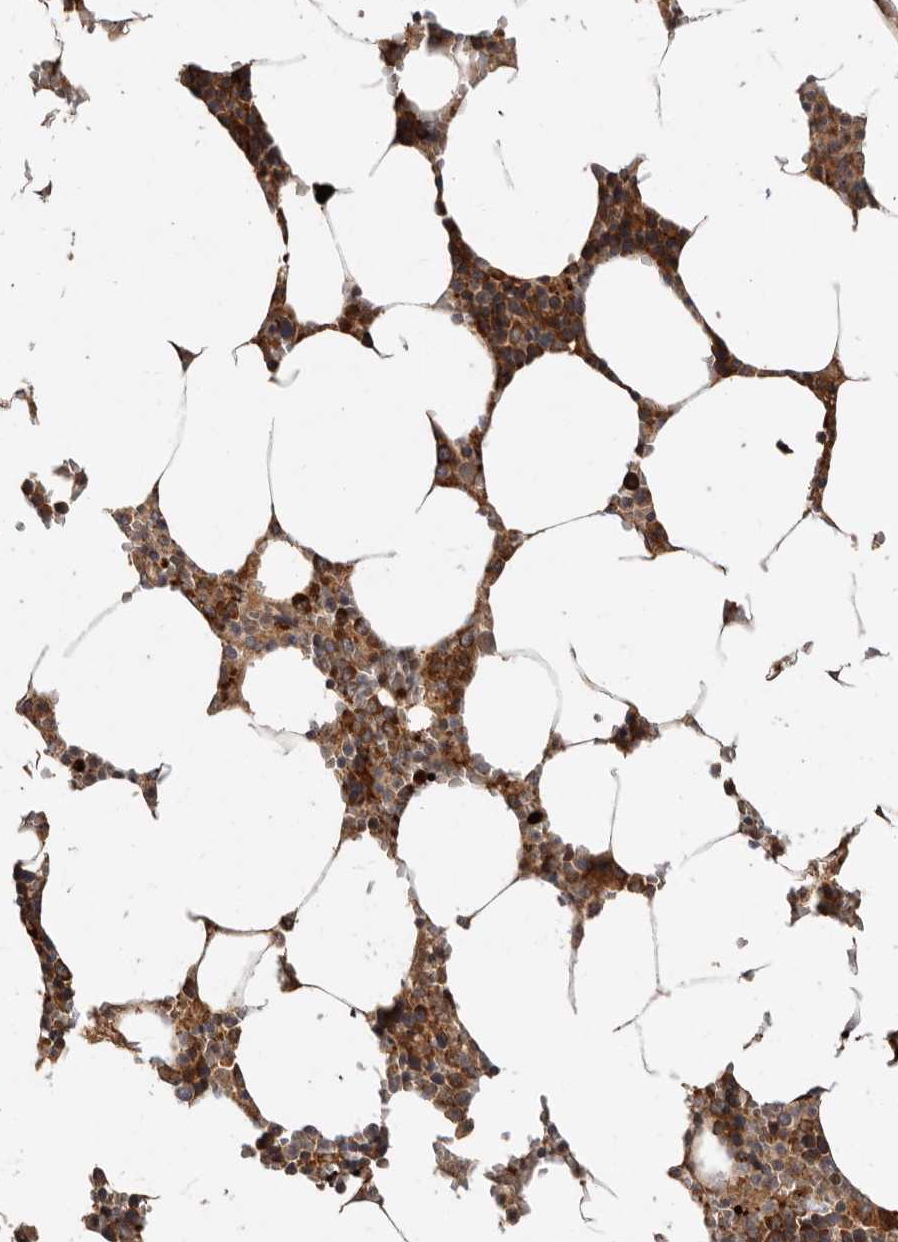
{"staining": {"intensity": "strong", "quantity": "25%-75%", "location": "cytoplasmic/membranous"}, "tissue": "bone marrow", "cell_type": "Hematopoietic cells", "image_type": "normal", "snomed": [{"axis": "morphology", "description": "Normal tissue, NOS"}, {"axis": "topography", "description": "Bone marrow"}], "caption": "Immunohistochemistry (IHC) image of benign bone marrow: bone marrow stained using immunohistochemistry (IHC) demonstrates high levels of strong protein expression localized specifically in the cytoplasmic/membranous of hematopoietic cells, appearing as a cytoplasmic/membranous brown color.", "gene": "GOT1L1", "patient": {"sex": "male", "age": 70}}